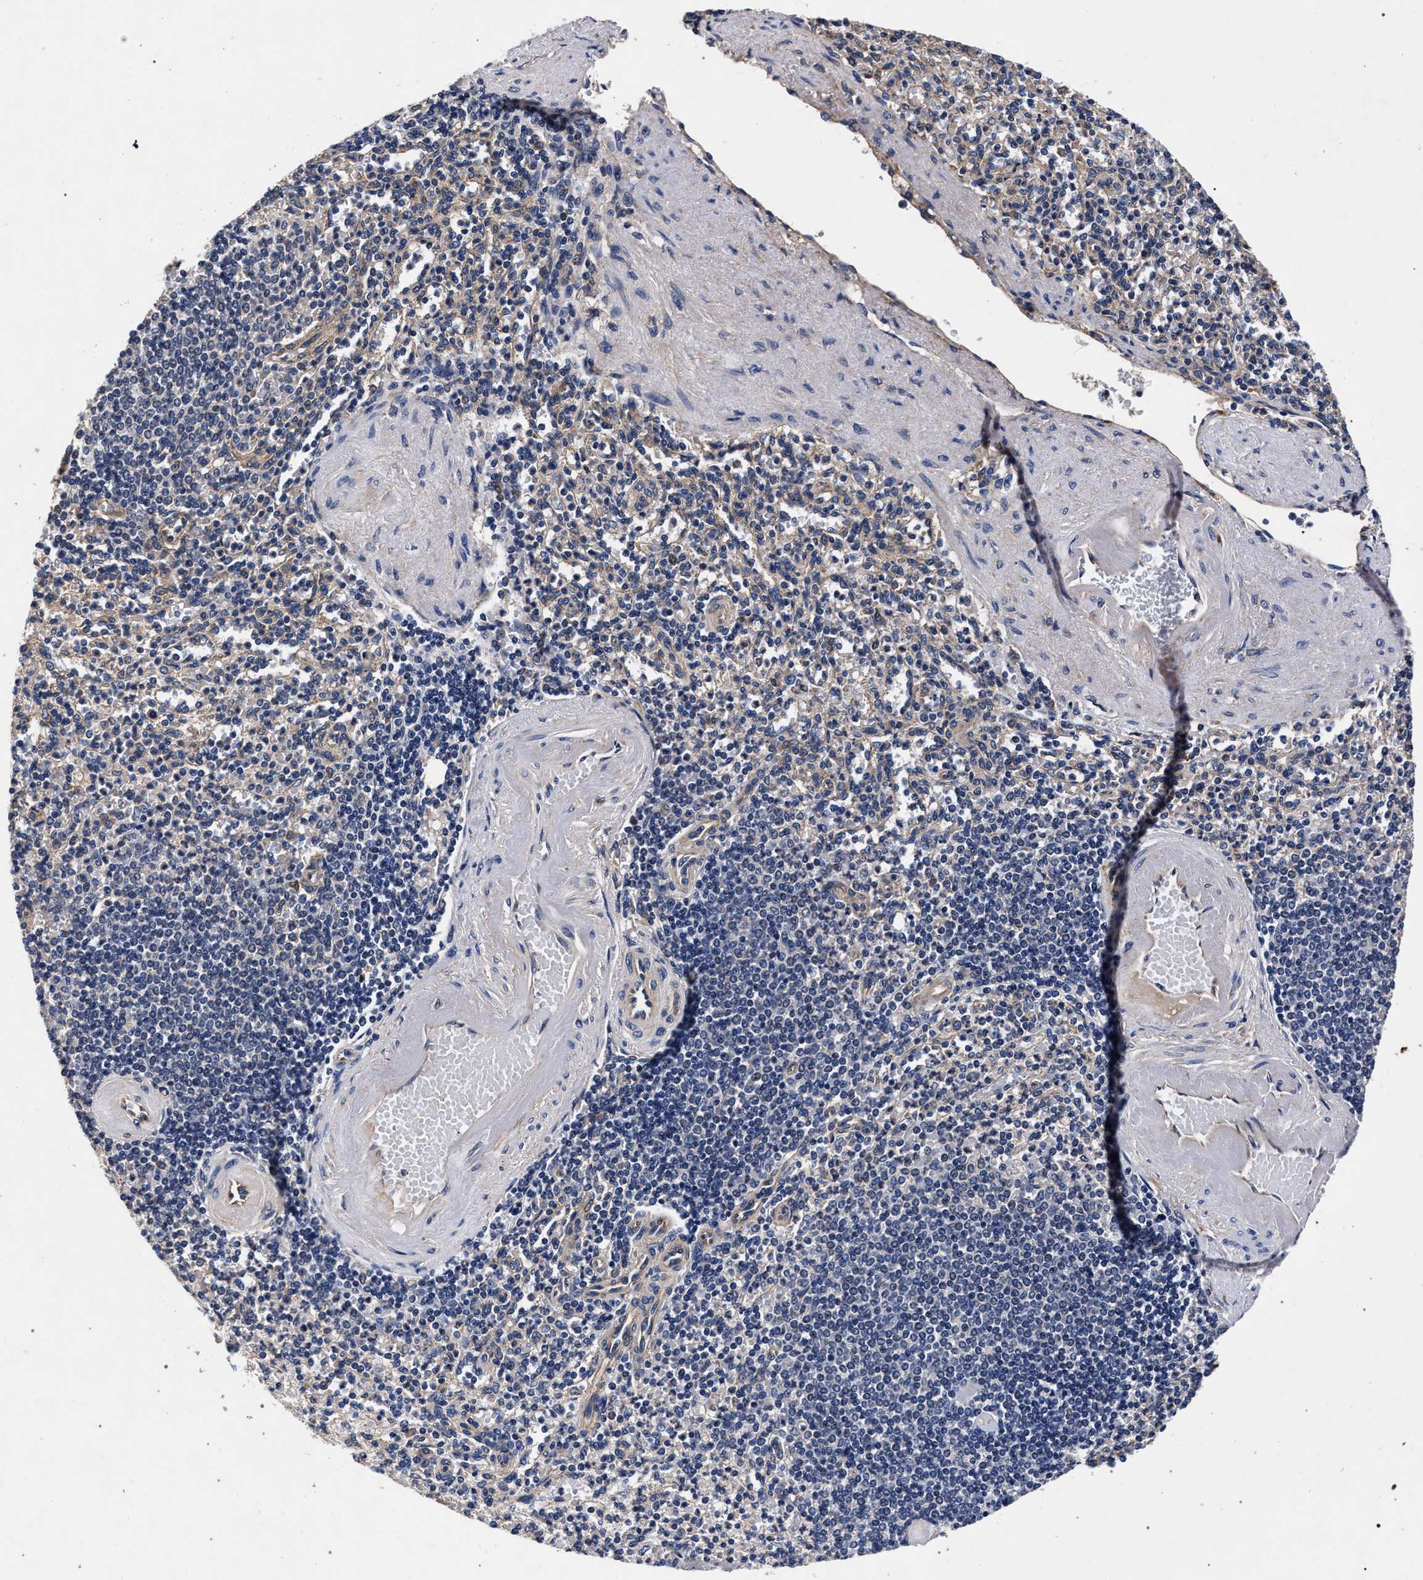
{"staining": {"intensity": "moderate", "quantity": "25%-75%", "location": "cytoplasmic/membranous"}, "tissue": "spleen", "cell_type": "Cells in red pulp", "image_type": "normal", "snomed": [{"axis": "morphology", "description": "Normal tissue, NOS"}, {"axis": "topography", "description": "Spleen"}], "caption": "Benign spleen exhibits moderate cytoplasmic/membranous staining in approximately 25%-75% of cells in red pulp, visualized by immunohistochemistry.", "gene": "CFAP95", "patient": {"sex": "female", "age": 74}}